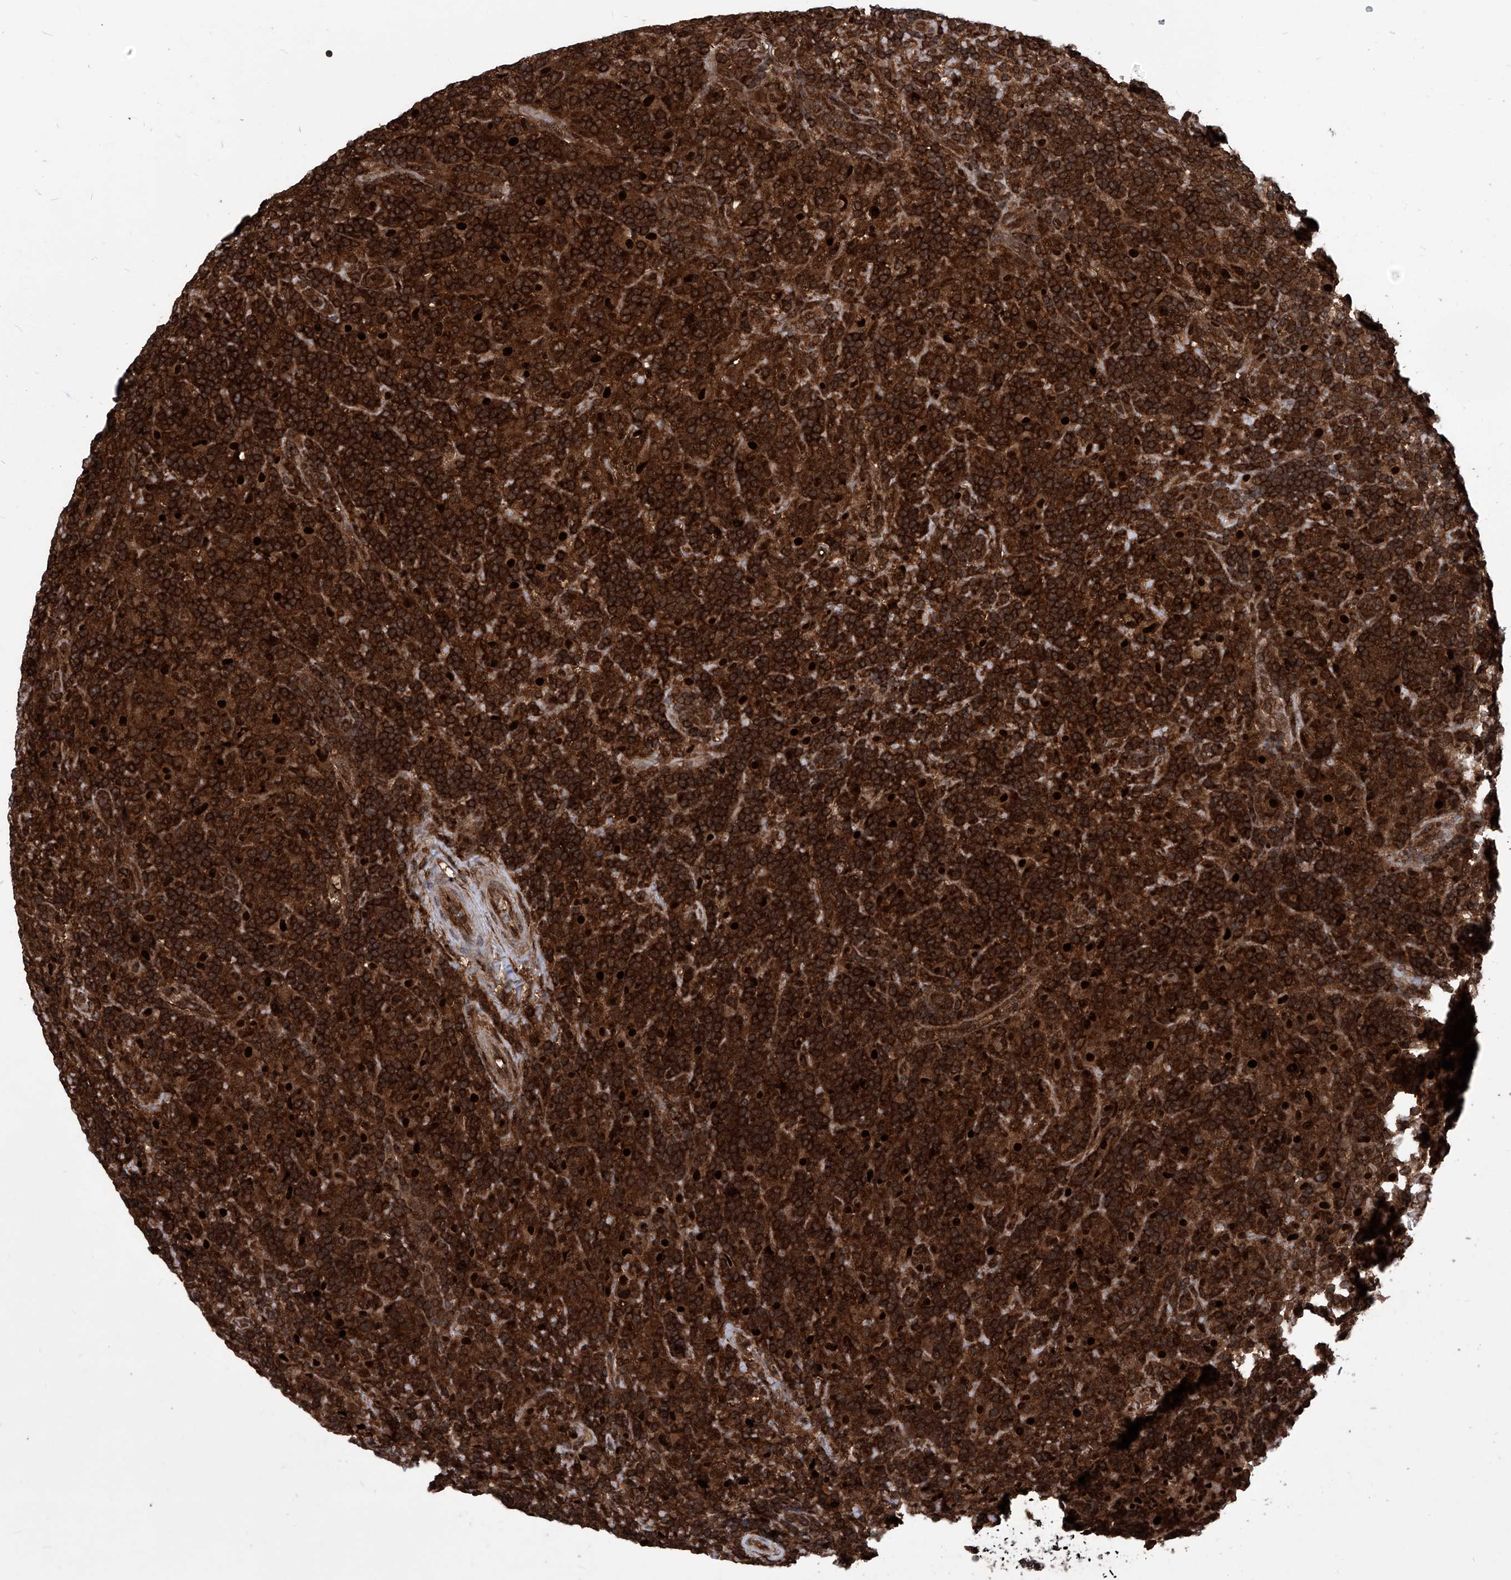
{"staining": {"intensity": "strong", "quantity": ">75%", "location": "cytoplasmic/membranous,nuclear"}, "tissue": "lymphoma", "cell_type": "Tumor cells", "image_type": "cancer", "snomed": [{"axis": "morphology", "description": "Hodgkin's disease, NOS"}, {"axis": "topography", "description": "Lymph node"}], "caption": "Immunohistochemical staining of lymphoma demonstrates high levels of strong cytoplasmic/membranous and nuclear protein positivity in about >75% of tumor cells. (IHC, brightfield microscopy, high magnification).", "gene": "PSMB1", "patient": {"sex": "male", "age": 70}}